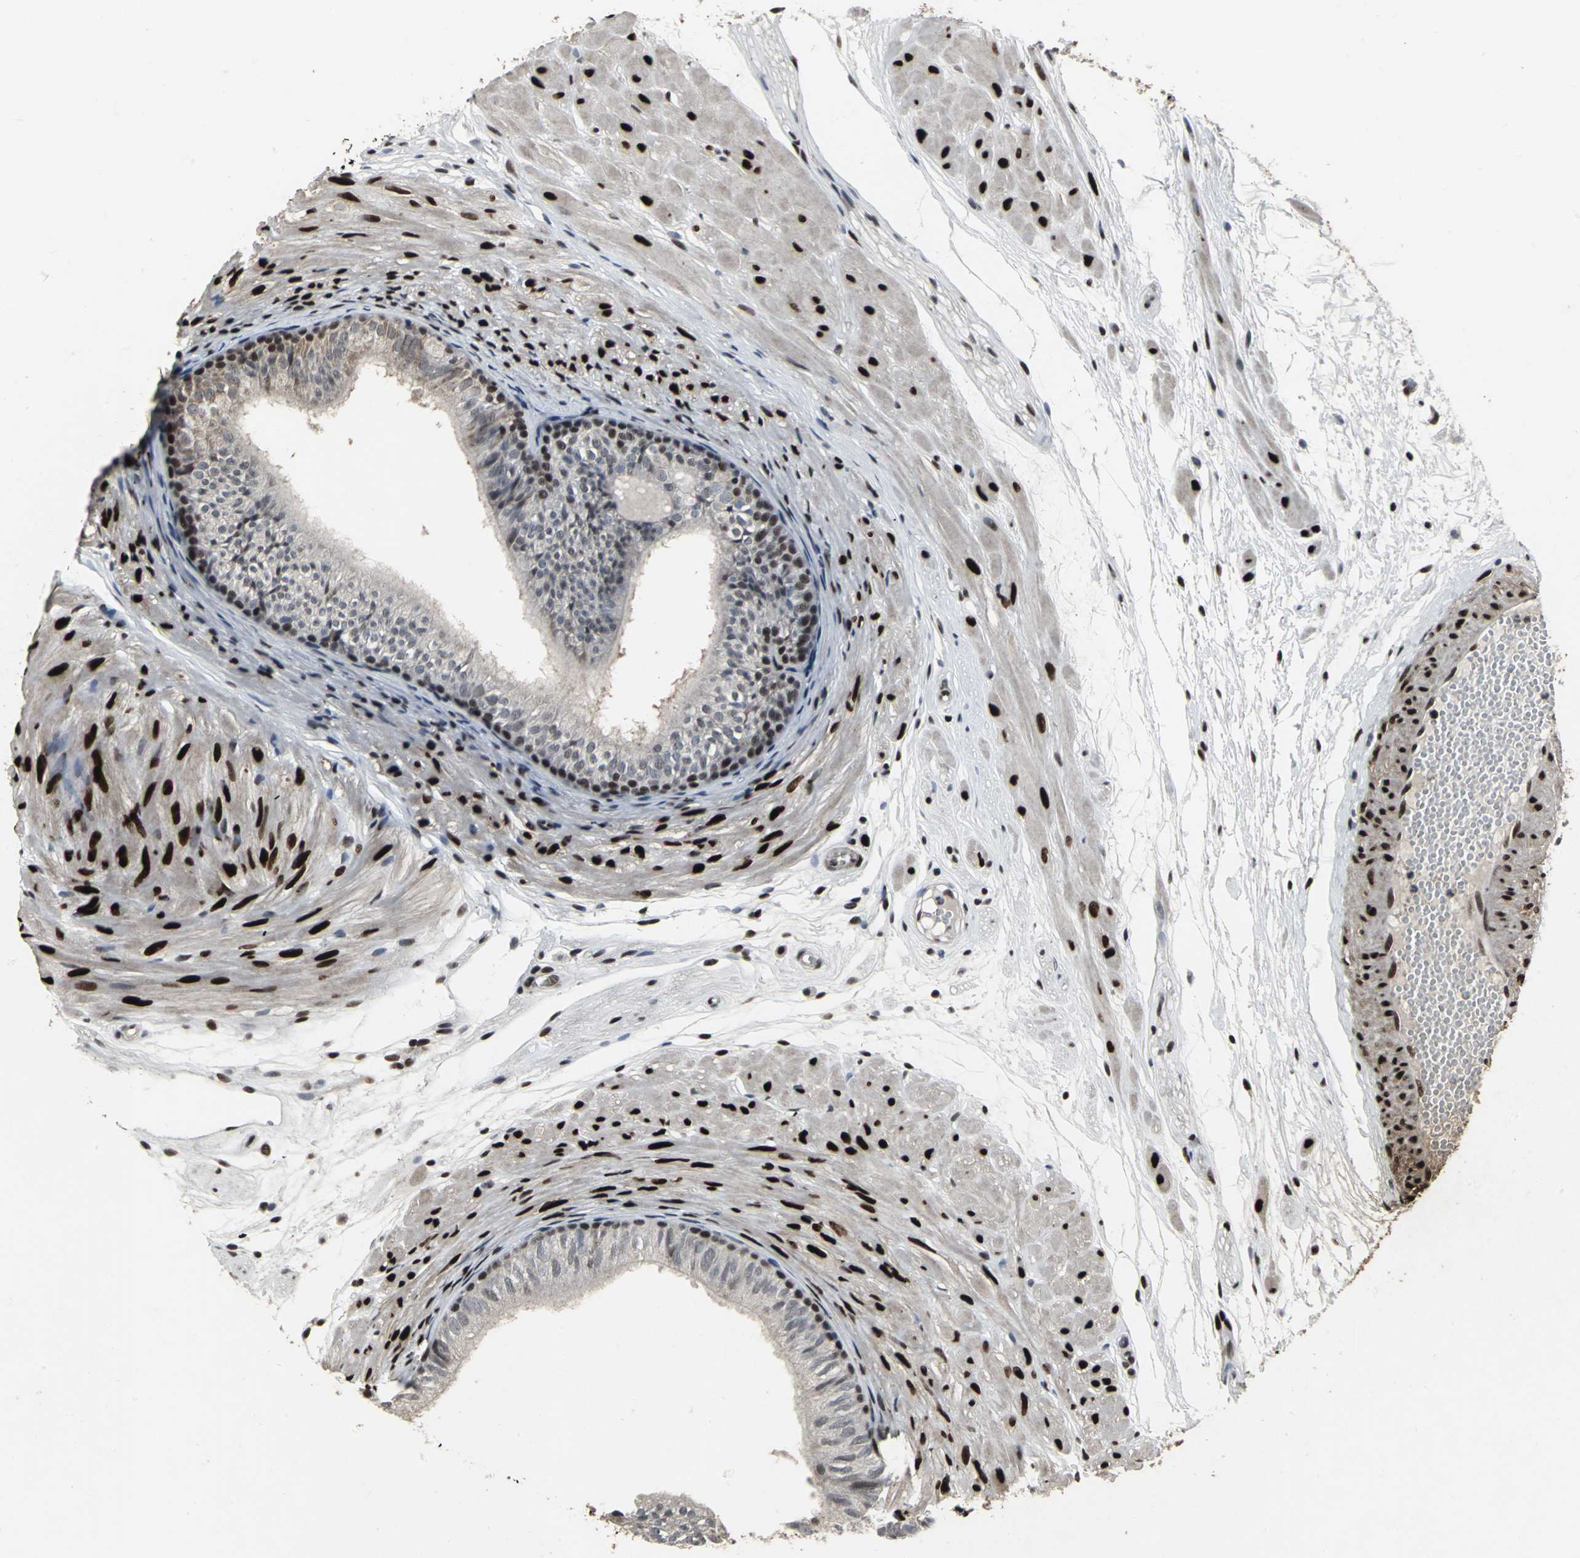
{"staining": {"intensity": "moderate", "quantity": "<25%", "location": "nuclear"}, "tissue": "epididymis", "cell_type": "Glandular cells", "image_type": "normal", "snomed": [{"axis": "morphology", "description": "Normal tissue, NOS"}, {"axis": "morphology", "description": "Atrophy, NOS"}, {"axis": "topography", "description": "Testis"}, {"axis": "topography", "description": "Epididymis"}], "caption": "DAB (3,3'-diaminobenzidine) immunohistochemical staining of benign human epididymis demonstrates moderate nuclear protein expression in approximately <25% of glandular cells.", "gene": "SRF", "patient": {"sex": "male", "age": 18}}